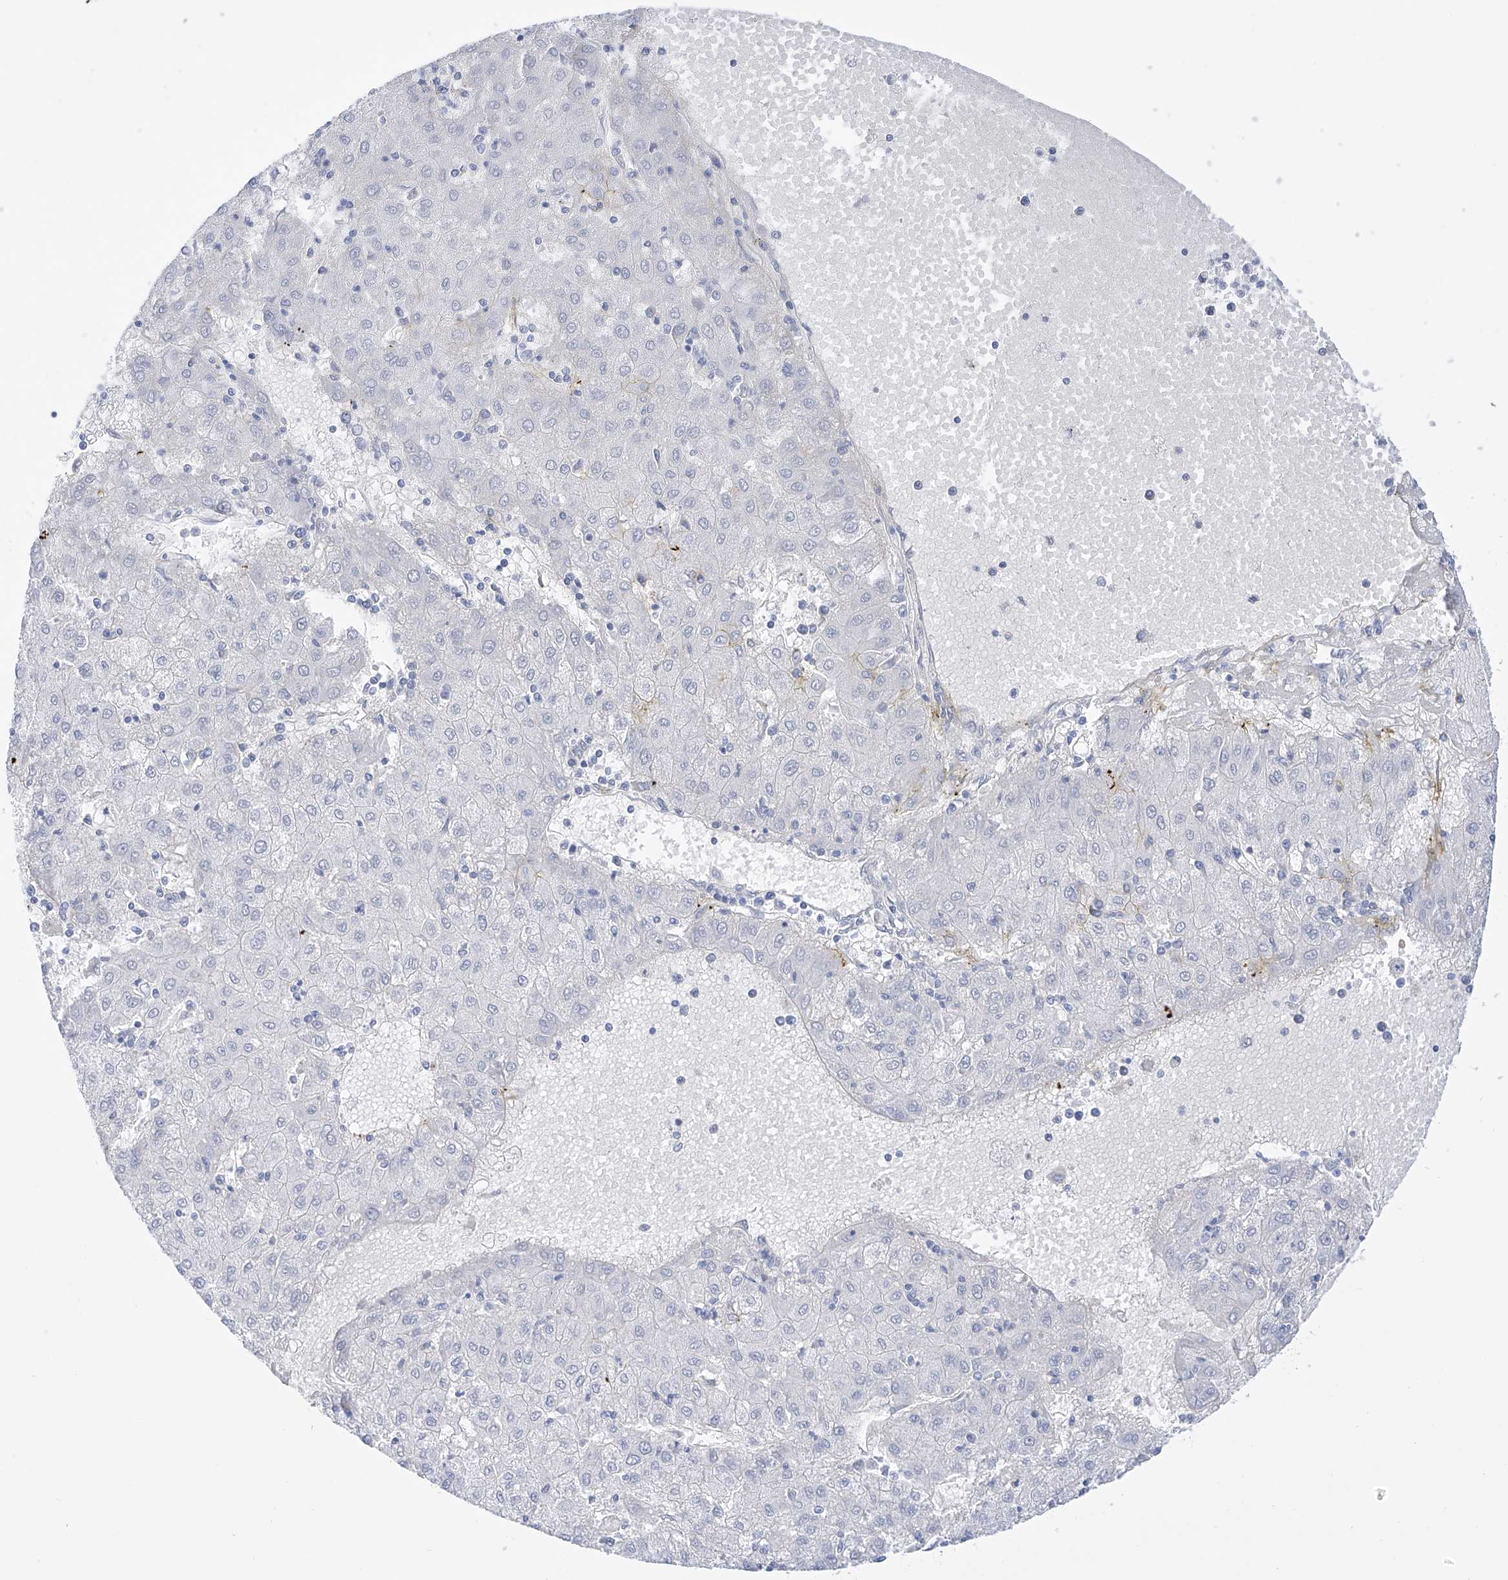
{"staining": {"intensity": "negative", "quantity": "none", "location": "none"}, "tissue": "liver cancer", "cell_type": "Tumor cells", "image_type": "cancer", "snomed": [{"axis": "morphology", "description": "Carcinoma, Hepatocellular, NOS"}, {"axis": "topography", "description": "Liver"}], "caption": "Liver cancer was stained to show a protein in brown. There is no significant staining in tumor cells.", "gene": "ZNF653", "patient": {"sex": "male", "age": 72}}